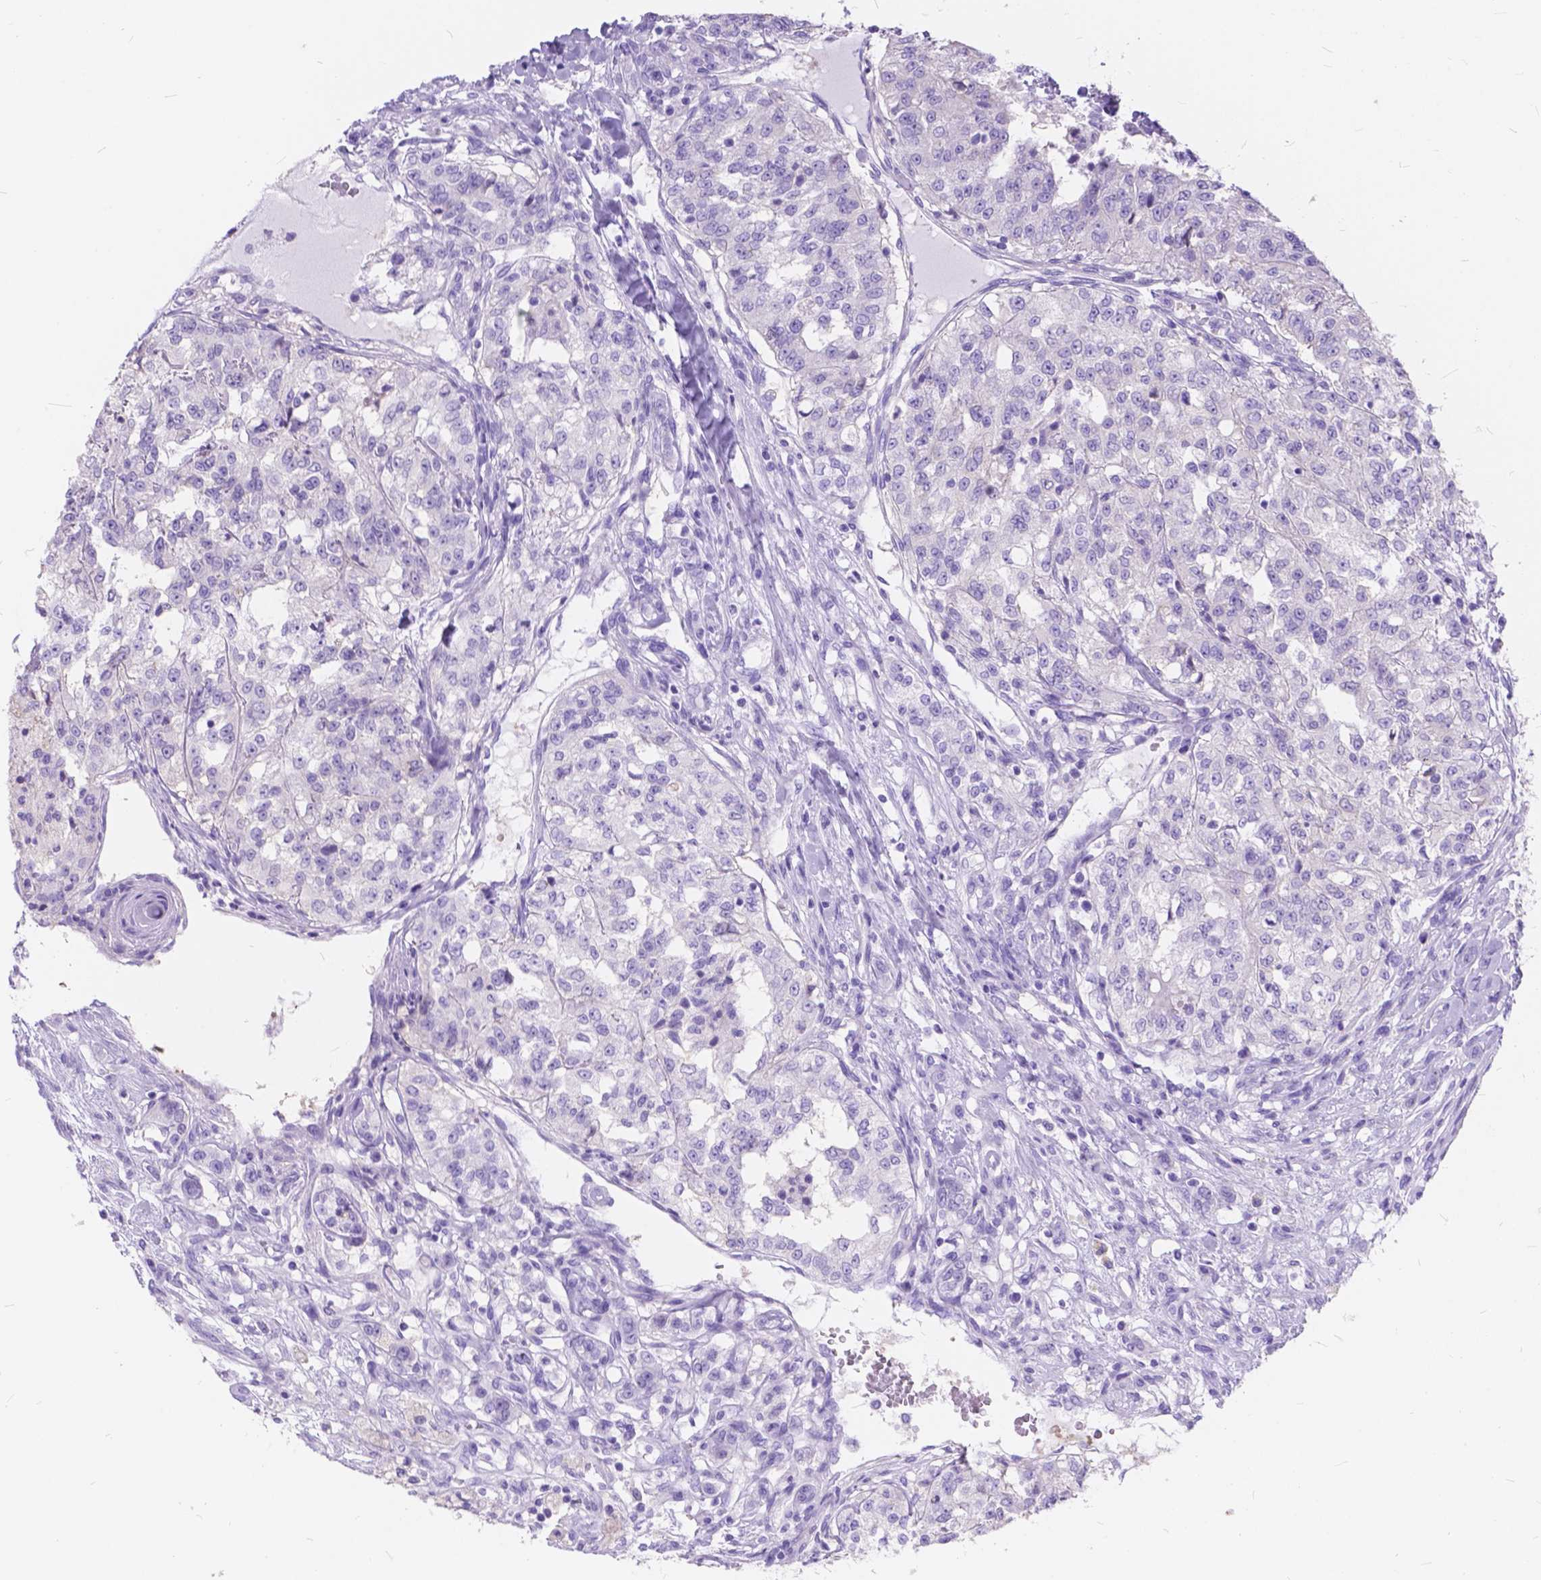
{"staining": {"intensity": "negative", "quantity": "none", "location": "none"}, "tissue": "renal cancer", "cell_type": "Tumor cells", "image_type": "cancer", "snomed": [{"axis": "morphology", "description": "Adenocarcinoma, NOS"}, {"axis": "topography", "description": "Kidney"}], "caption": "Tumor cells are negative for brown protein staining in adenocarcinoma (renal).", "gene": "FOXL2", "patient": {"sex": "female", "age": 63}}